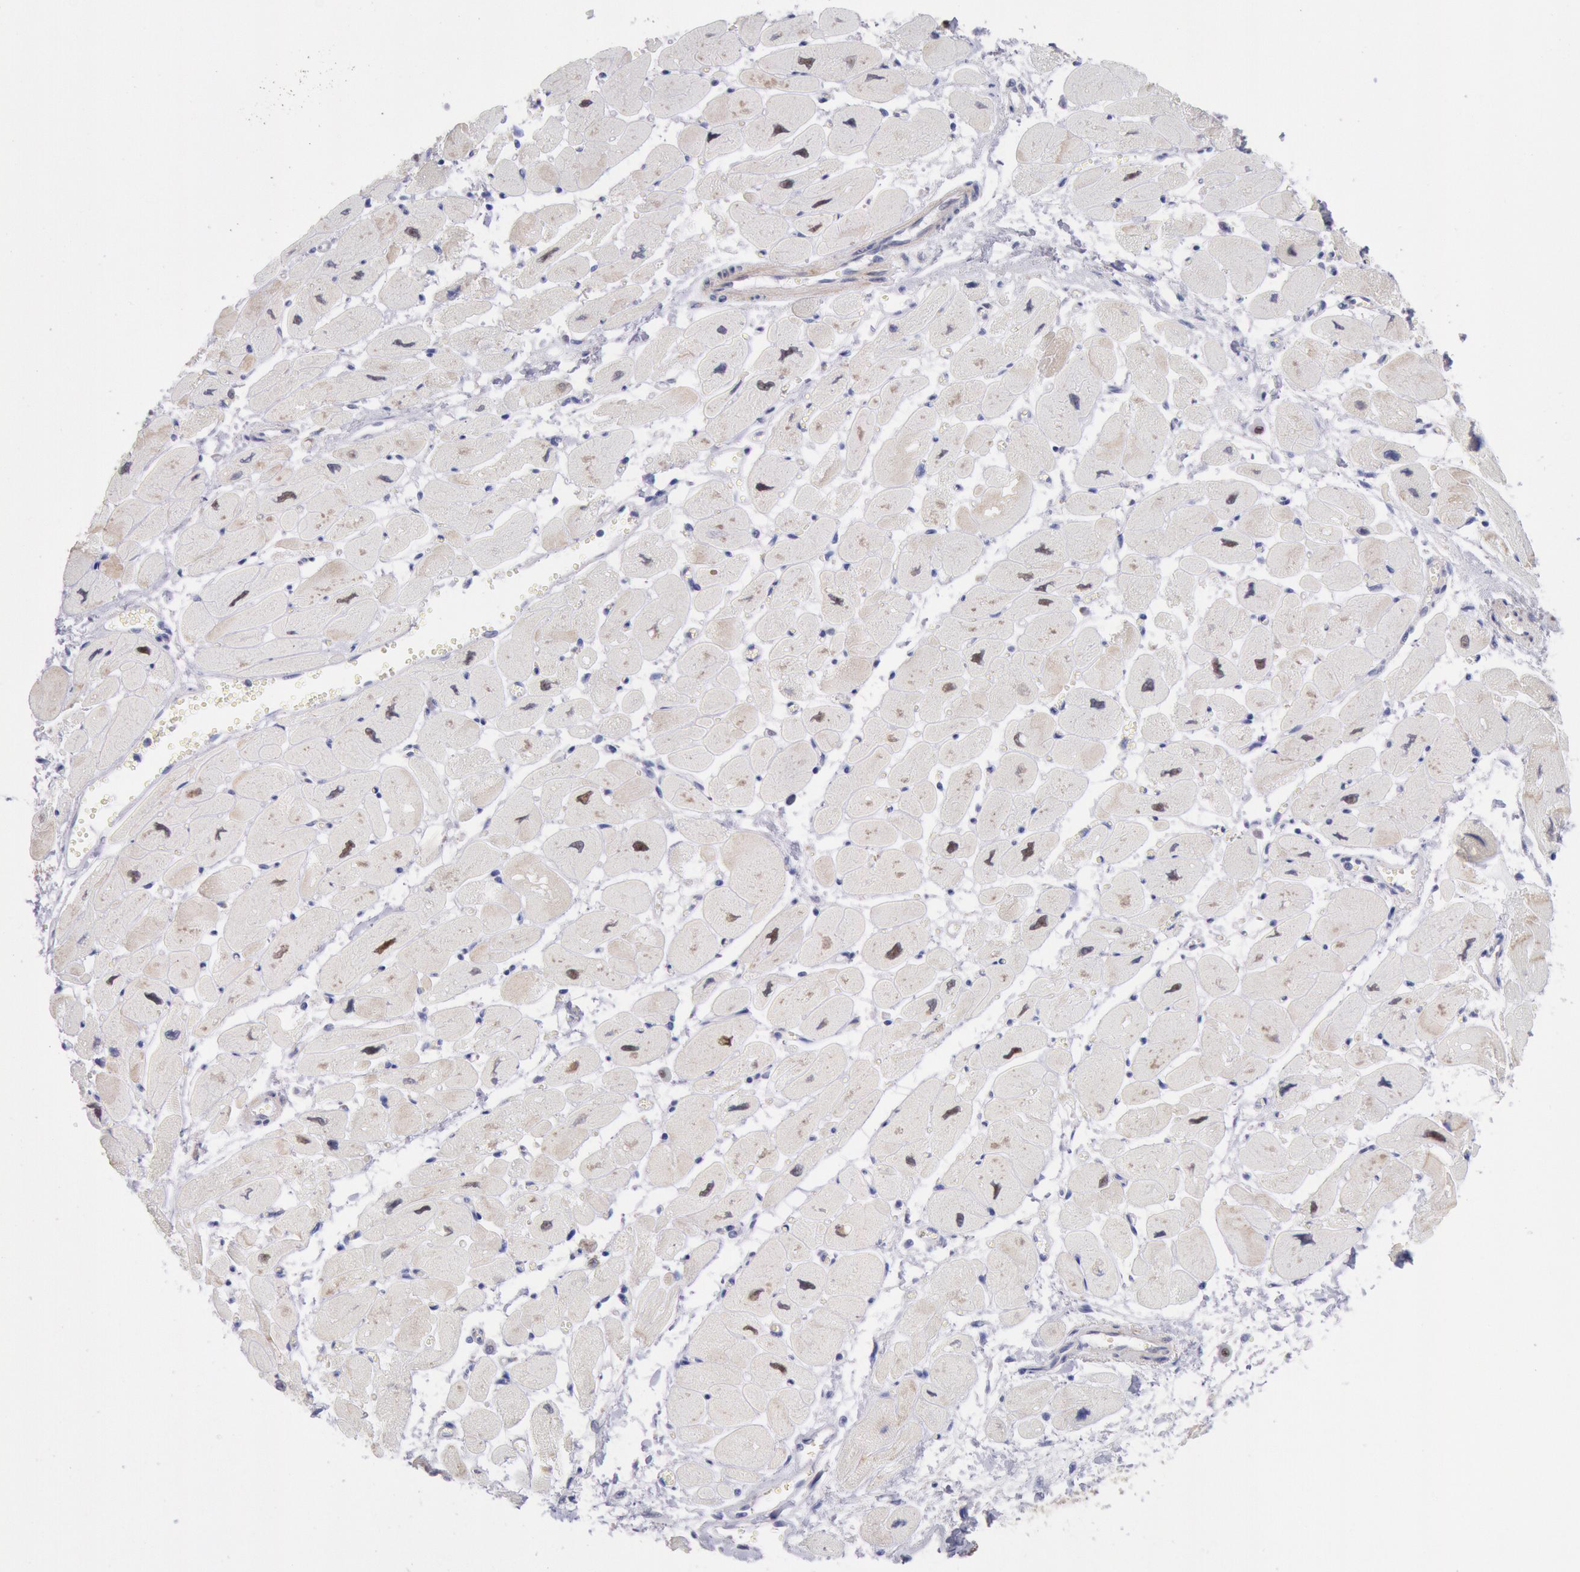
{"staining": {"intensity": "moderate", "quantity": "25%-75%", "location": "nuclear"}, "tissue": "heart muscle", "cell_type": "Cardiomyocytes", "image_type": "normal", "snomed": [{"axis": "morphology", "description": "Normal tissue, NOS"}, {"axis": "topography", "description": "Heart"}], "caption": "Moderate nuclear staining for a protein is appreciated in about 25%-75% of cardiomyocytes of normal heart muscle using immunohistochemistry (IHC).", "gene": "RPS6KA5", "patient": {"sex": "female", "age": 54}}